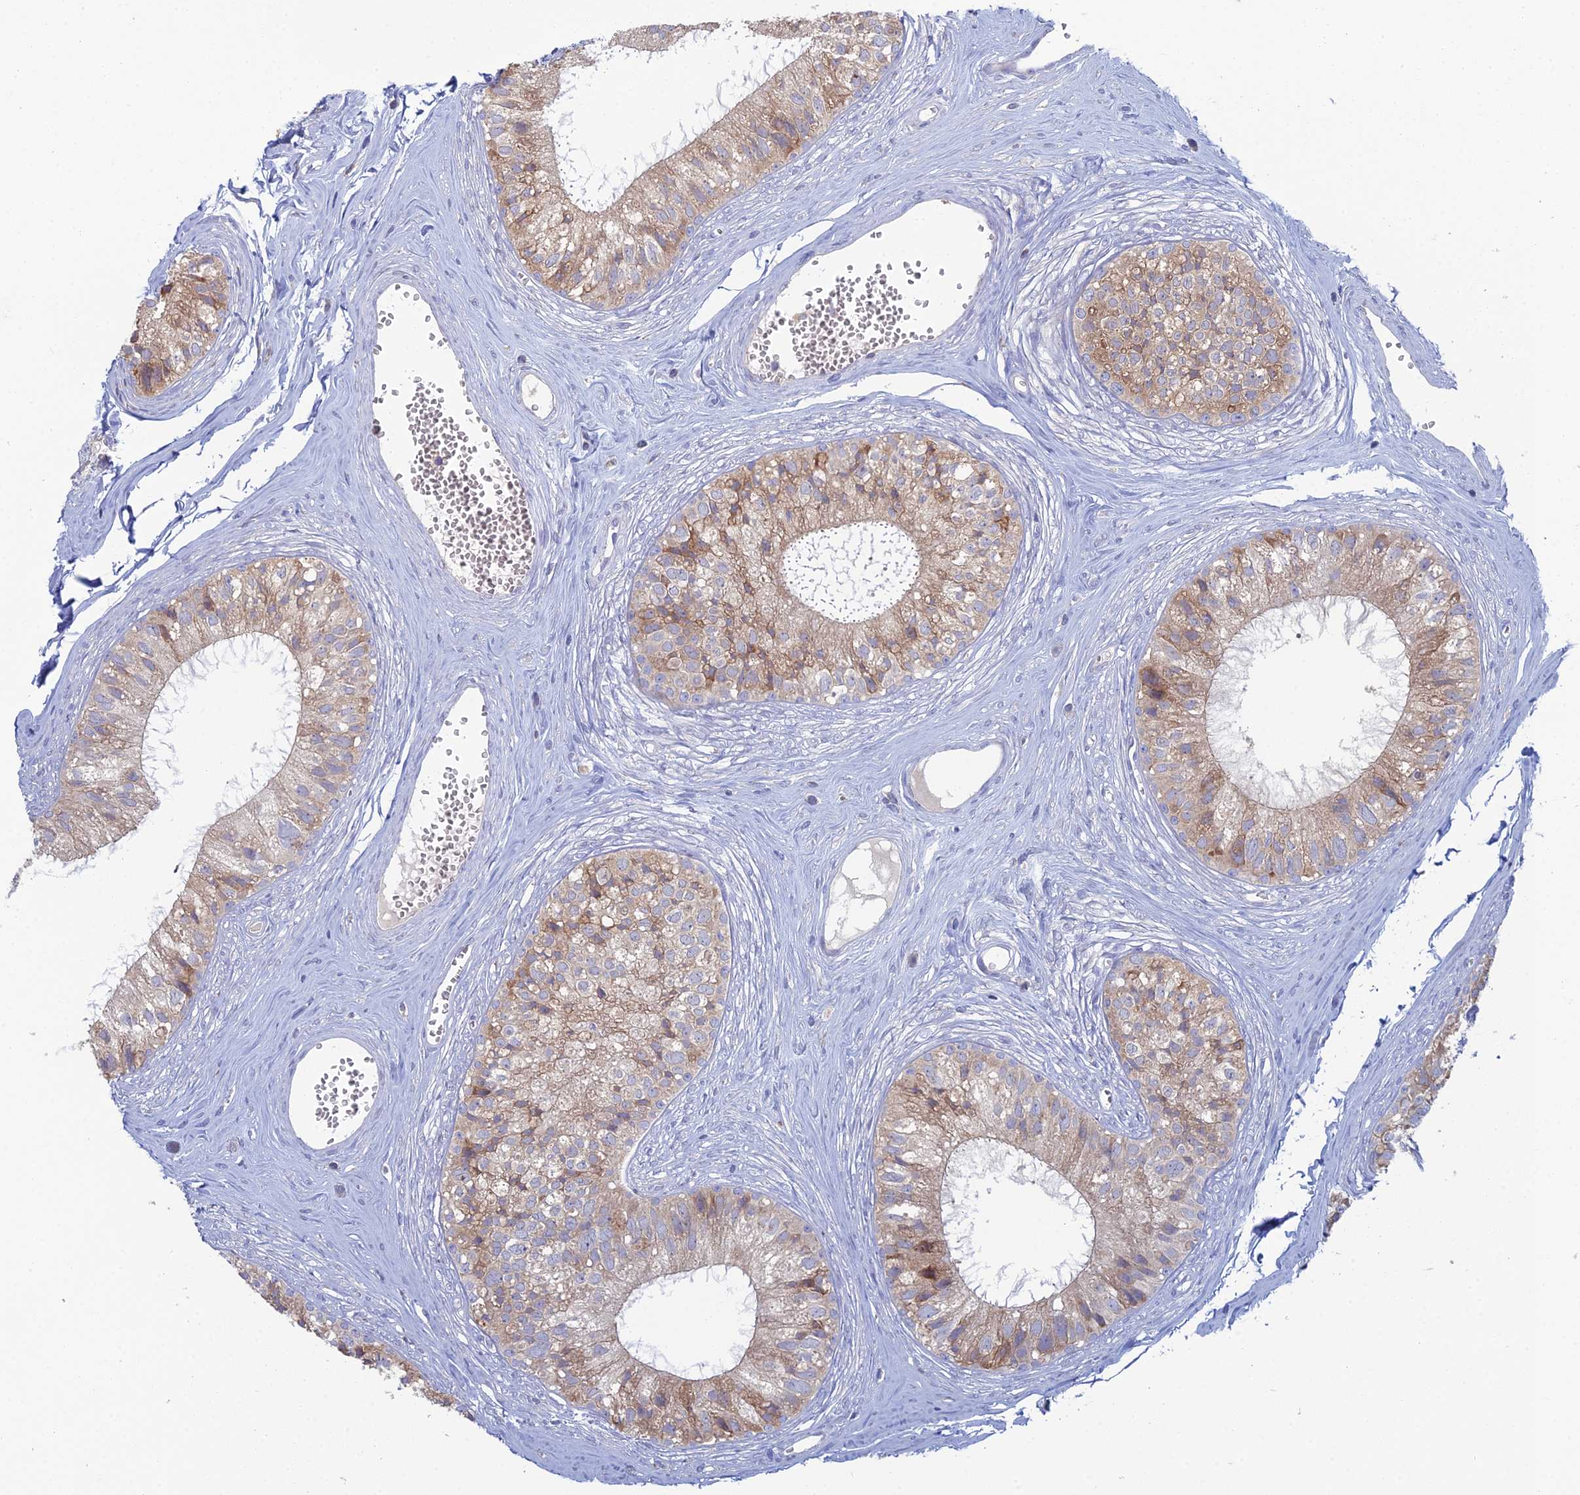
{"staining": {"intensity": "weak", "quantity": "25%-75%", "location": "cytoplasmic/membranous"}, "tissue": "epididymis", "cell_type": "Glandular cells", "image_type": "normal", "snomed": [{"axis": "morphology", "description": "Normal tissue, NOS"}, {"axis": "topography", "description": "Epididymis"}], "caption": "An IHC image of benign tissue is shown. Protein staining in brown labels weak cytoplasmic/membranous positivity in epididymis within glandular cells.", "gene": "TRAPPC6A", "patient": {"sex": "male", "age": 36}}